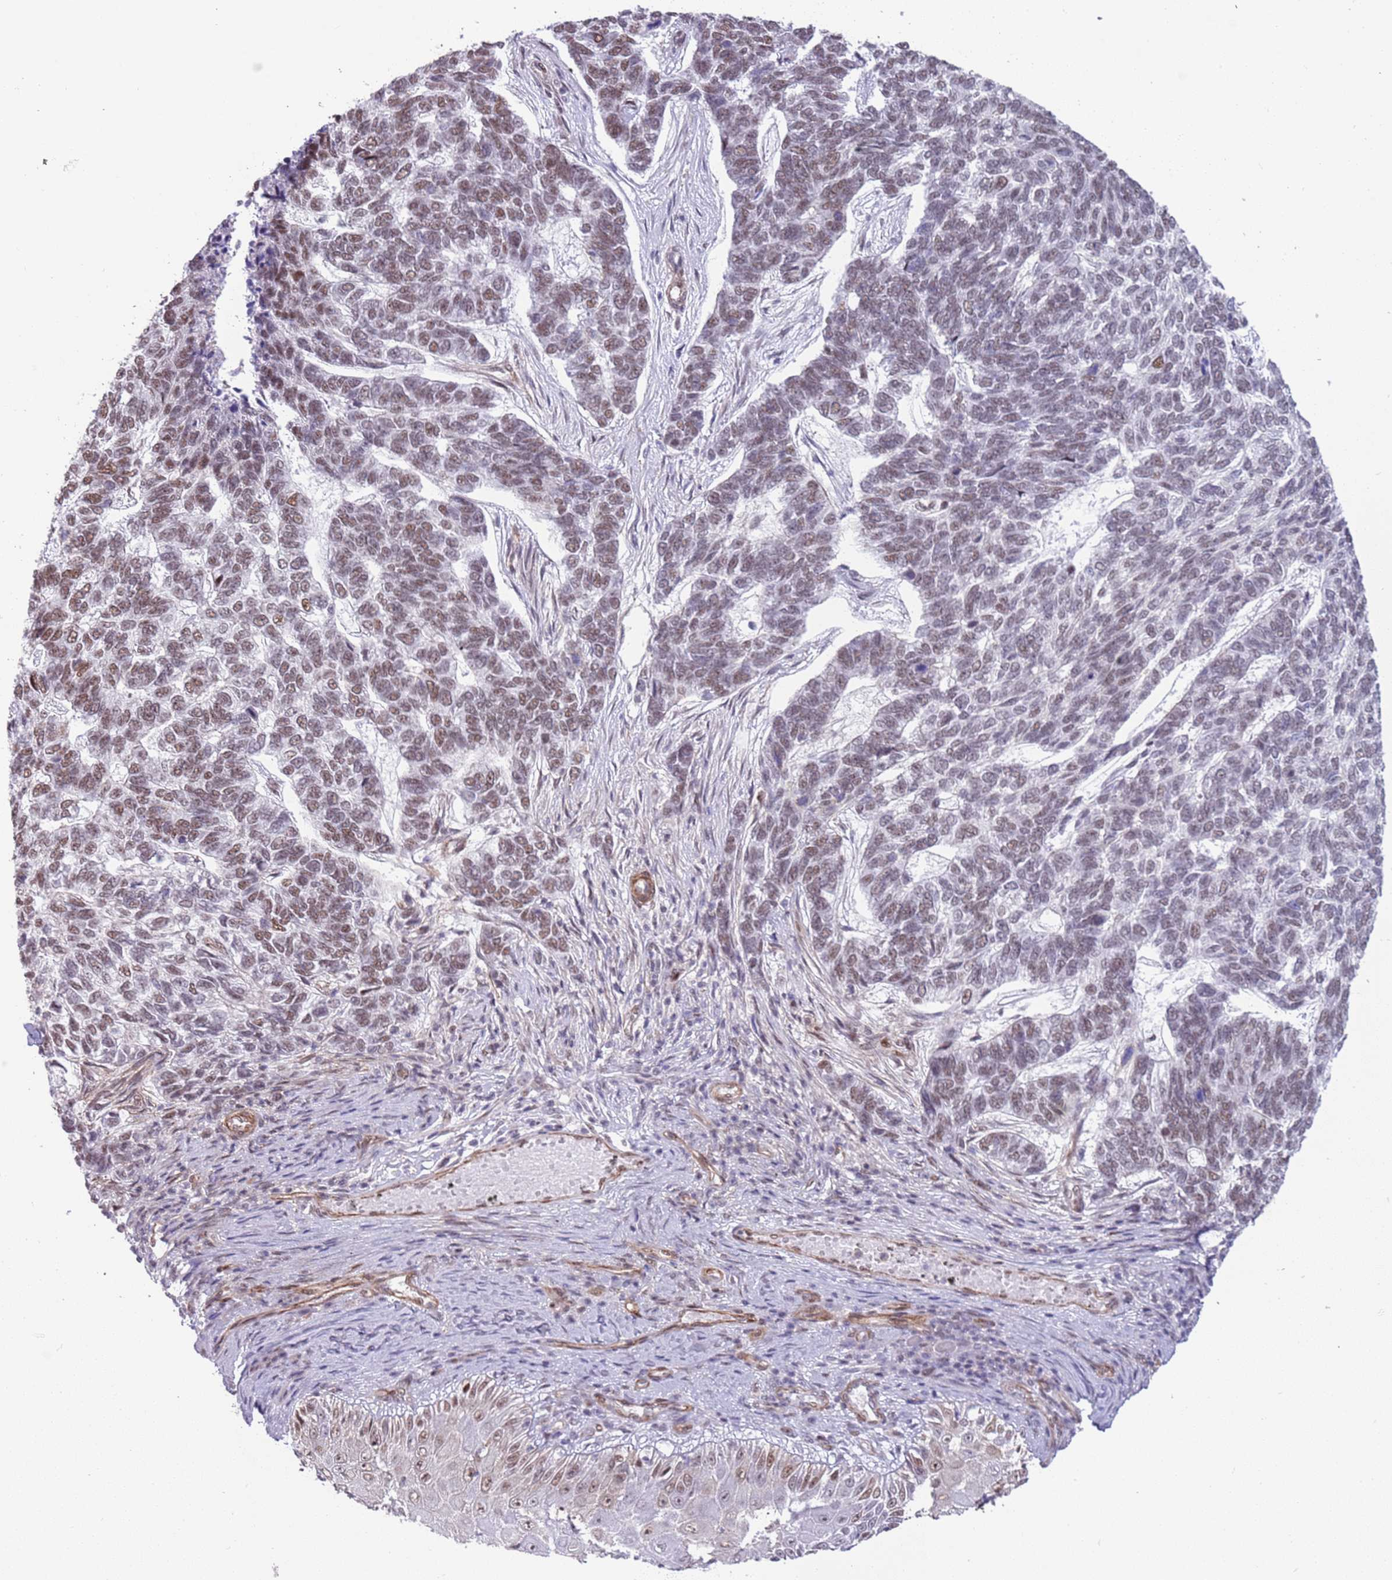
{"staining": {"intensity": "moderate", "quantity": ">75%", "location": "nuclear"}, "tissue": "skin cancer", "cell_type": "Tumor cells", "image_type": "cancer", "snomed": [{"axis": "morphology", "description": "Basal cell carcinoma"}, {"axis": "topography", "description": "Skin"}], "caption": "This photomicrograph demonstrates IHC staining of human skin basal cell carcinoma, with medium moderate nuclear staining in approximately >75% of tumor cells.", "gene": "LRMDA", "patient": {"sex": "female", "age": 65}}